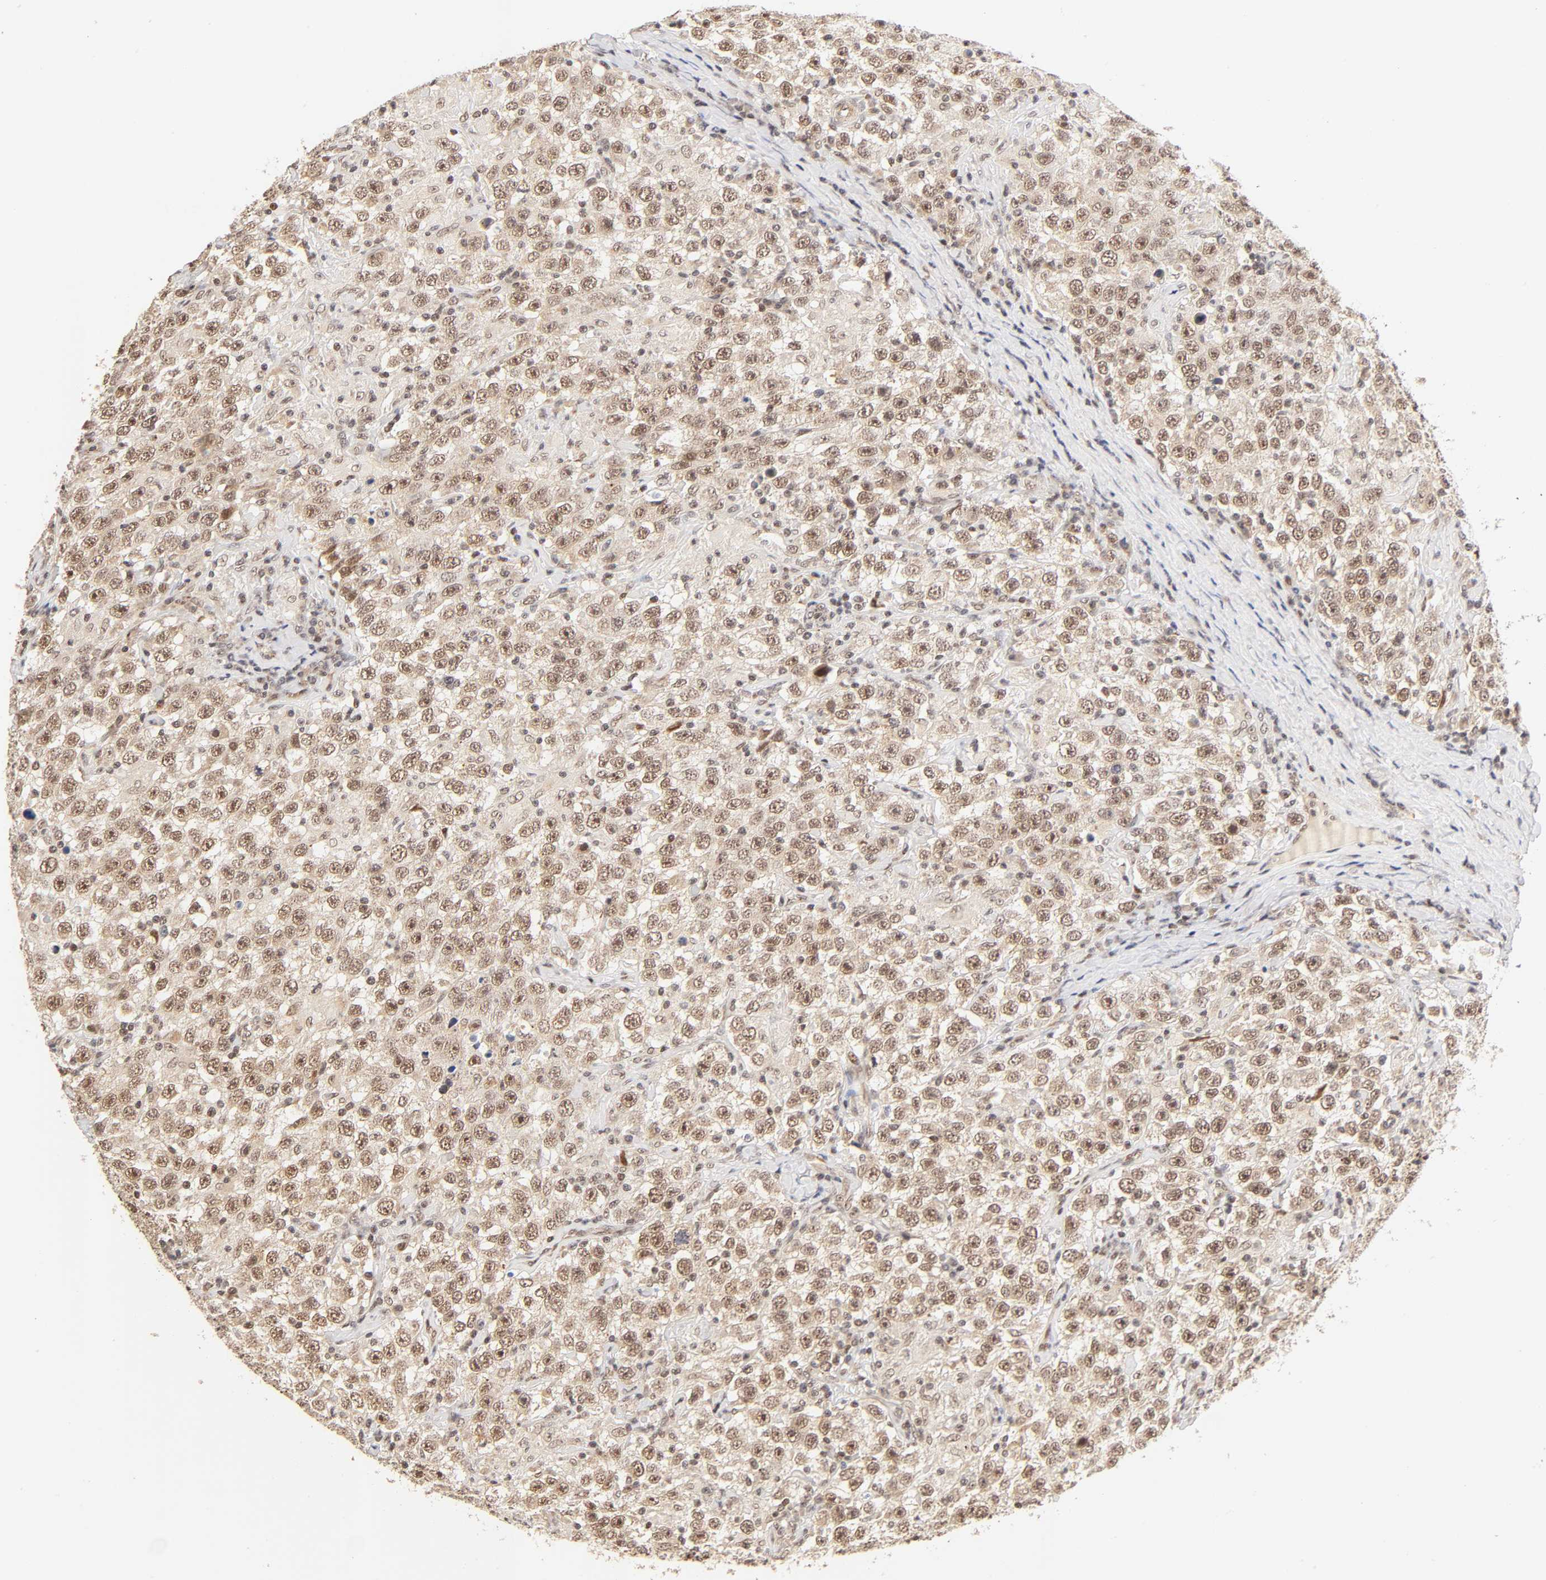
{"staining": {"intensity": "weak", "quantity": "25%-75%", "location": "cytoplasmic/membranous,nuclear"}, "tissue": "testis cancer", "cell_type": "Tumor cells", "image_type": "cancer", "snomed": [{"axis": "morphology", "description": "Seminoma, NOS"}, {"axis": "topography", "description": "Testis"}], "caption": "This is a micrograph of immunohistochemistry staining of testis seminoma, which shows weak staining in the cytoplasmic/membranous and nuclear of tumor cells.", "gene": "TAF10", "patient": {"sex": "male", "age": 41}}